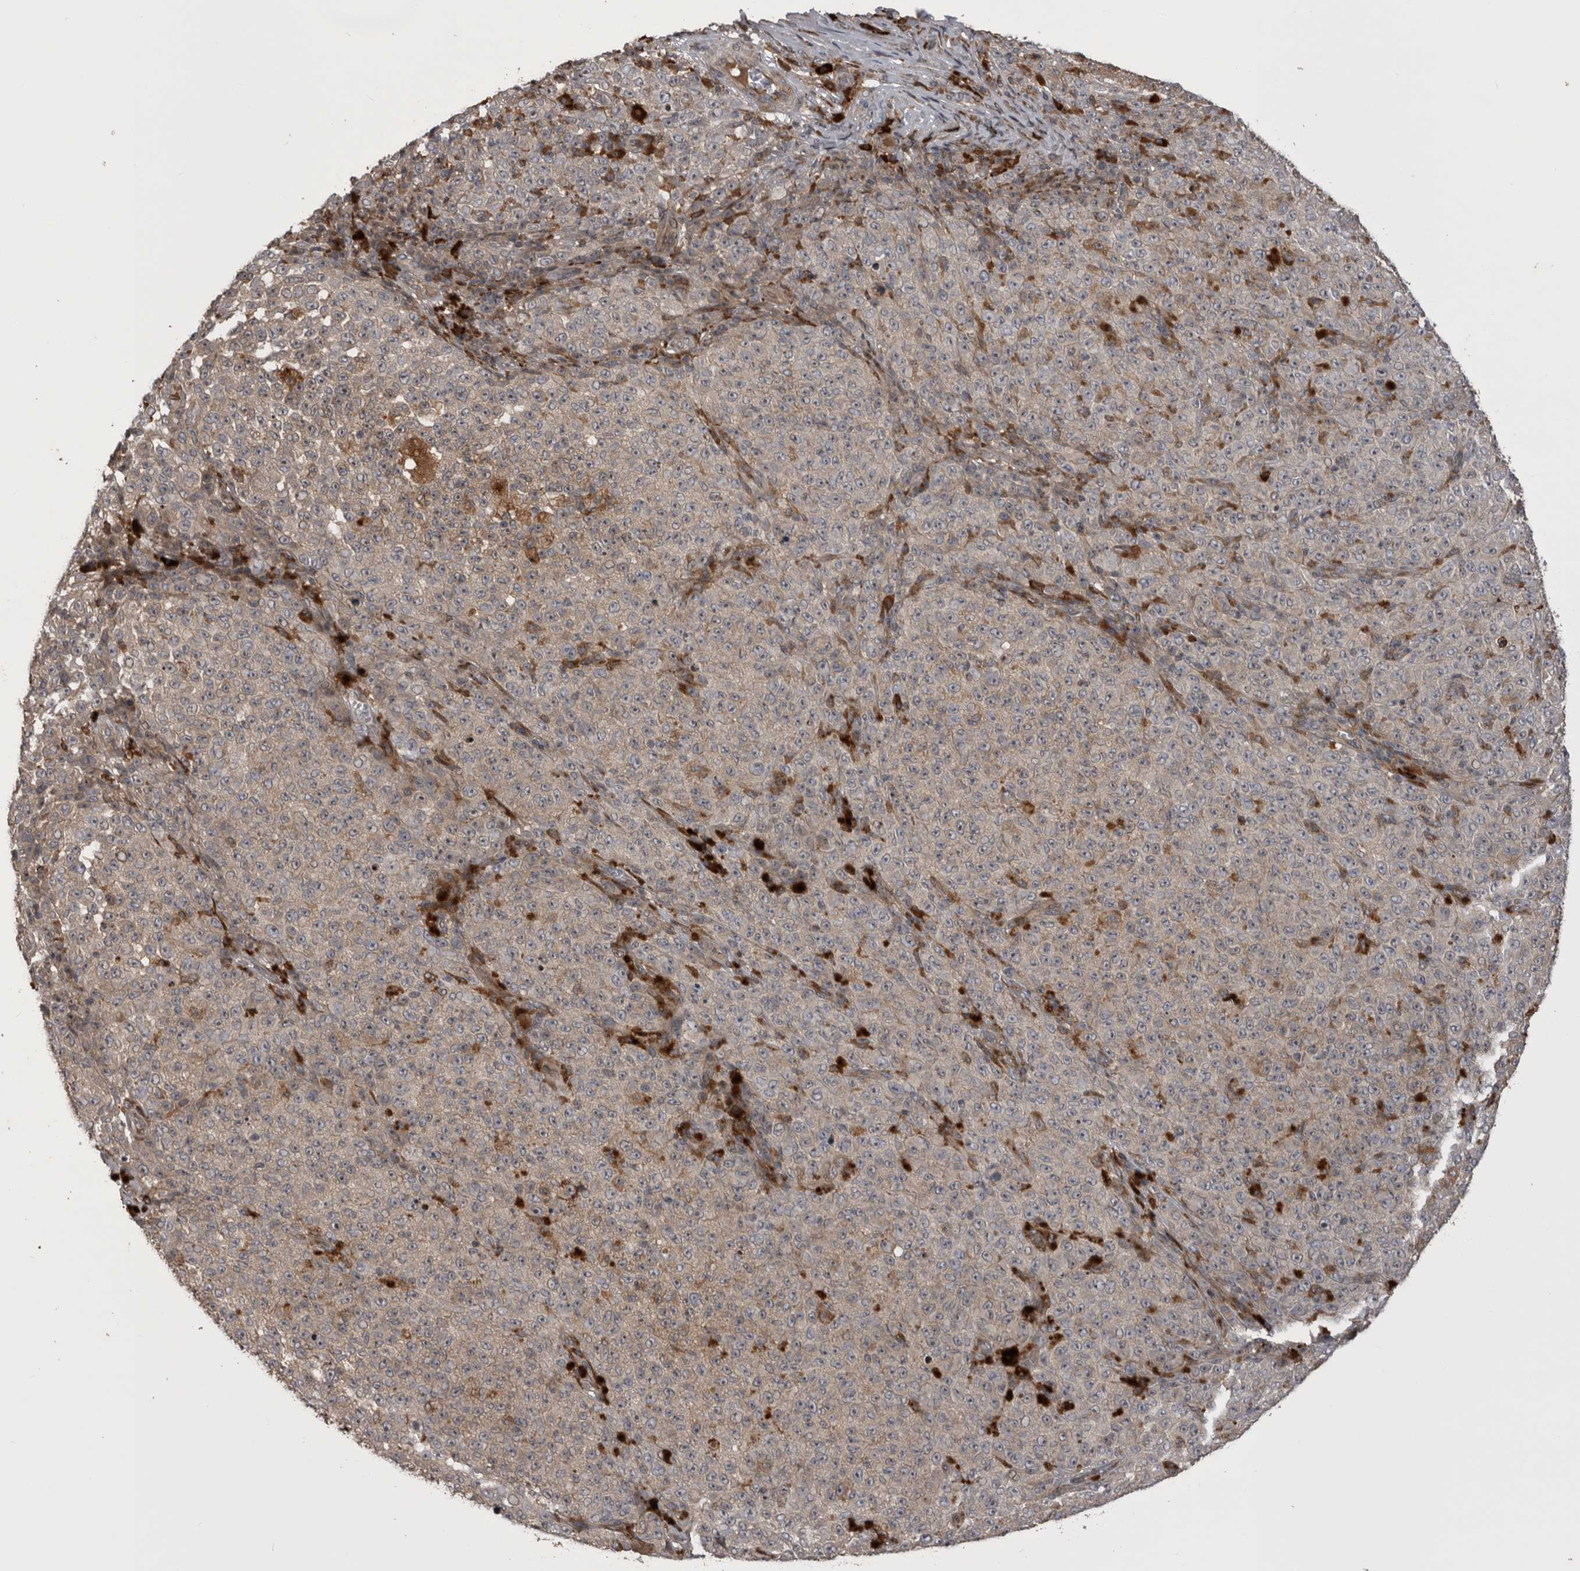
{"staining": {"intensity": "negative", "quantity": "none", "location": "none"}, "tissue": "melanoma", "cell_type": "Tumor cells", "image_type": "cancer", "snomed": [{"axis": "morphology", "description": "Malignant melanoma, NOS"}, {"axis": "topography", "description": "Skin"}], "caption": "Tumor cells are negative for protein expression in human melanoma.", "gene": "RAB3GAP2", "patient": {"sex": "female", "age": 82}}